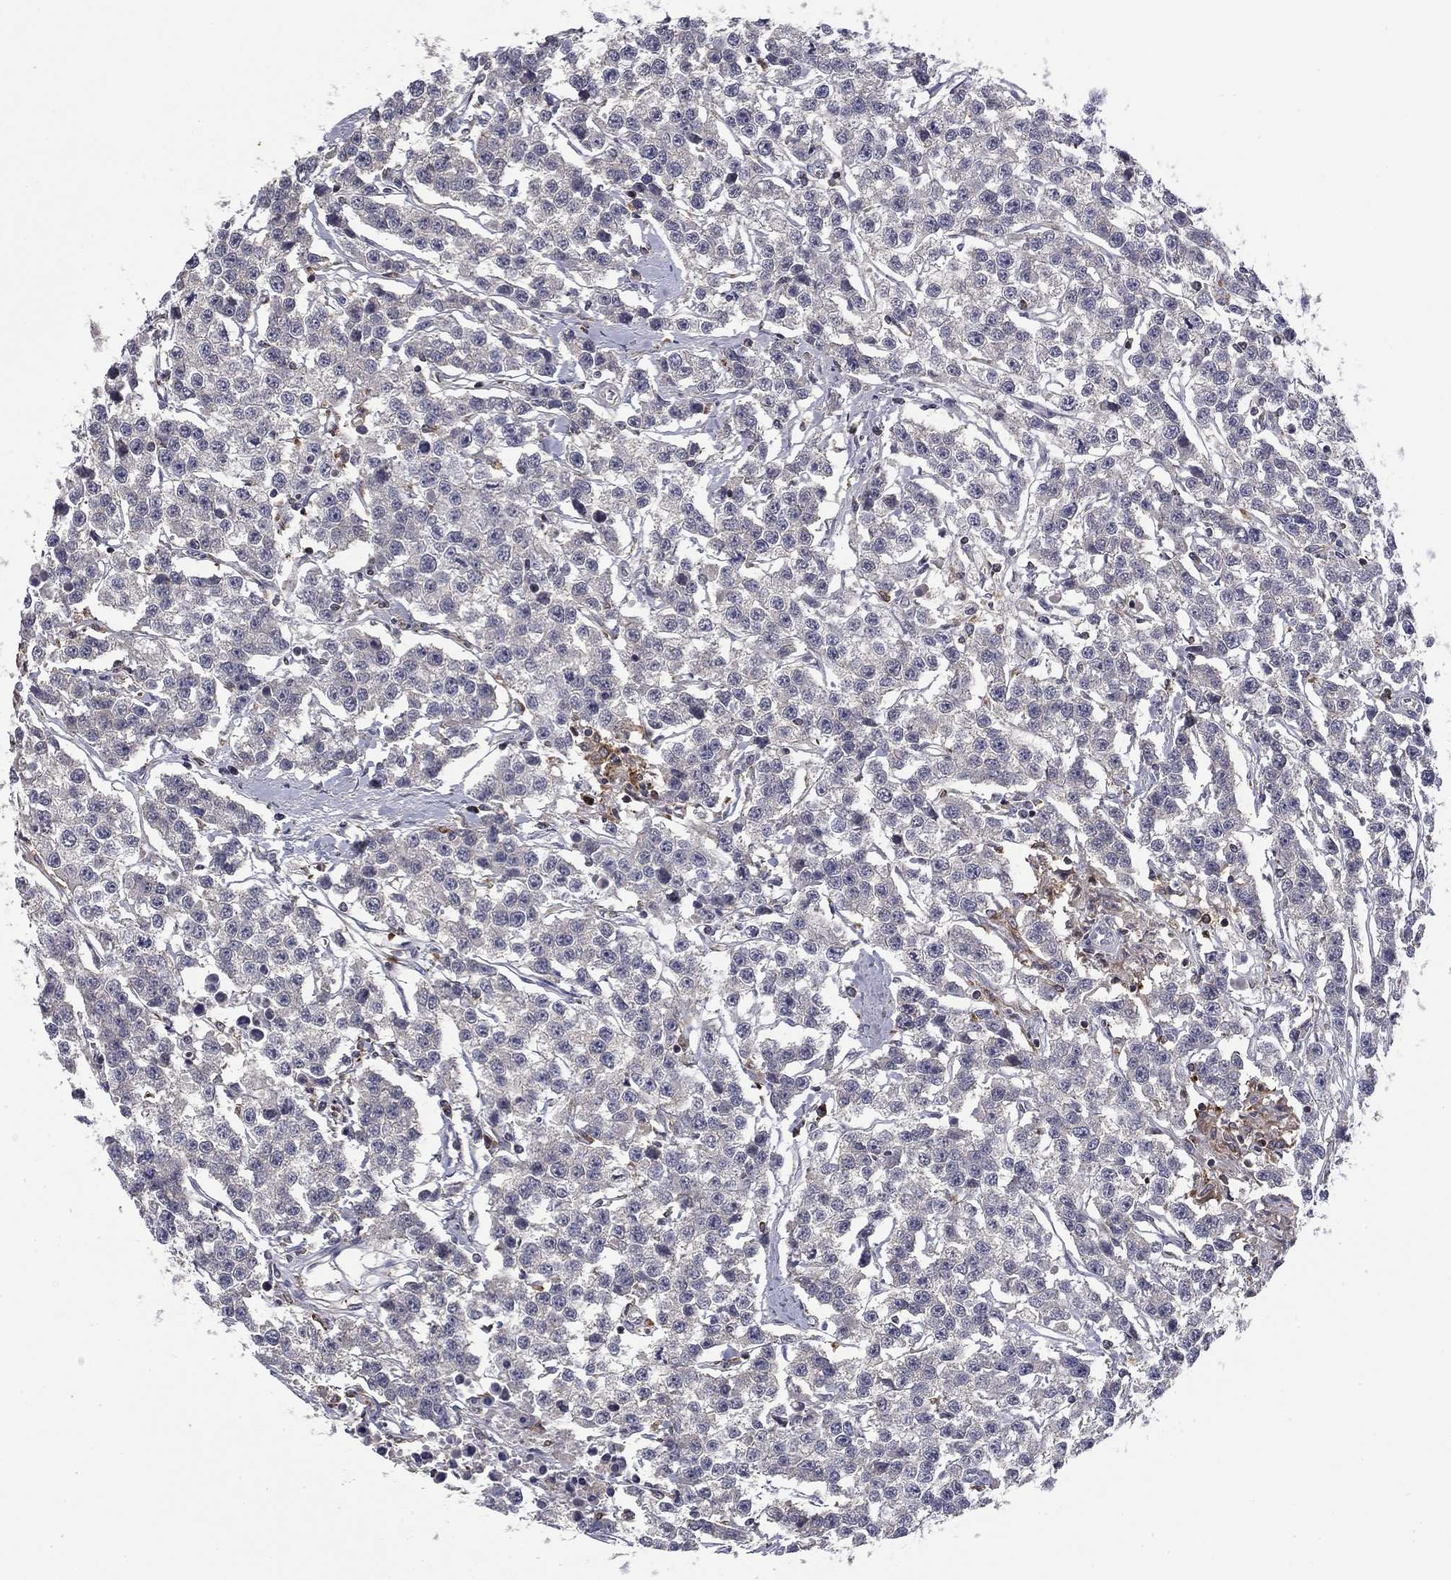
{"staining": {"intensity": "negative", "quantity": "none", "location": "none"}, "tissue": "testis cancer", "cell_type": "Tumor cells", "image_type": "cancer", "snomed": [{"axis": "morphology", "description": "Seminoma, NOS"}, {"axis": "topography", "description": "Testis"}], "caption": "Immunohistochemistry histopathology image of neoplastic tissue: testis cancer (seminoma) stained with DAB demonstrates no significant protein expression in tumor cells. (DAB immunohistochemistry (IHC) with hematoxylin counter stain).", "gene": "PLCB2", "patient": {"sex": "male", "age": 59}}